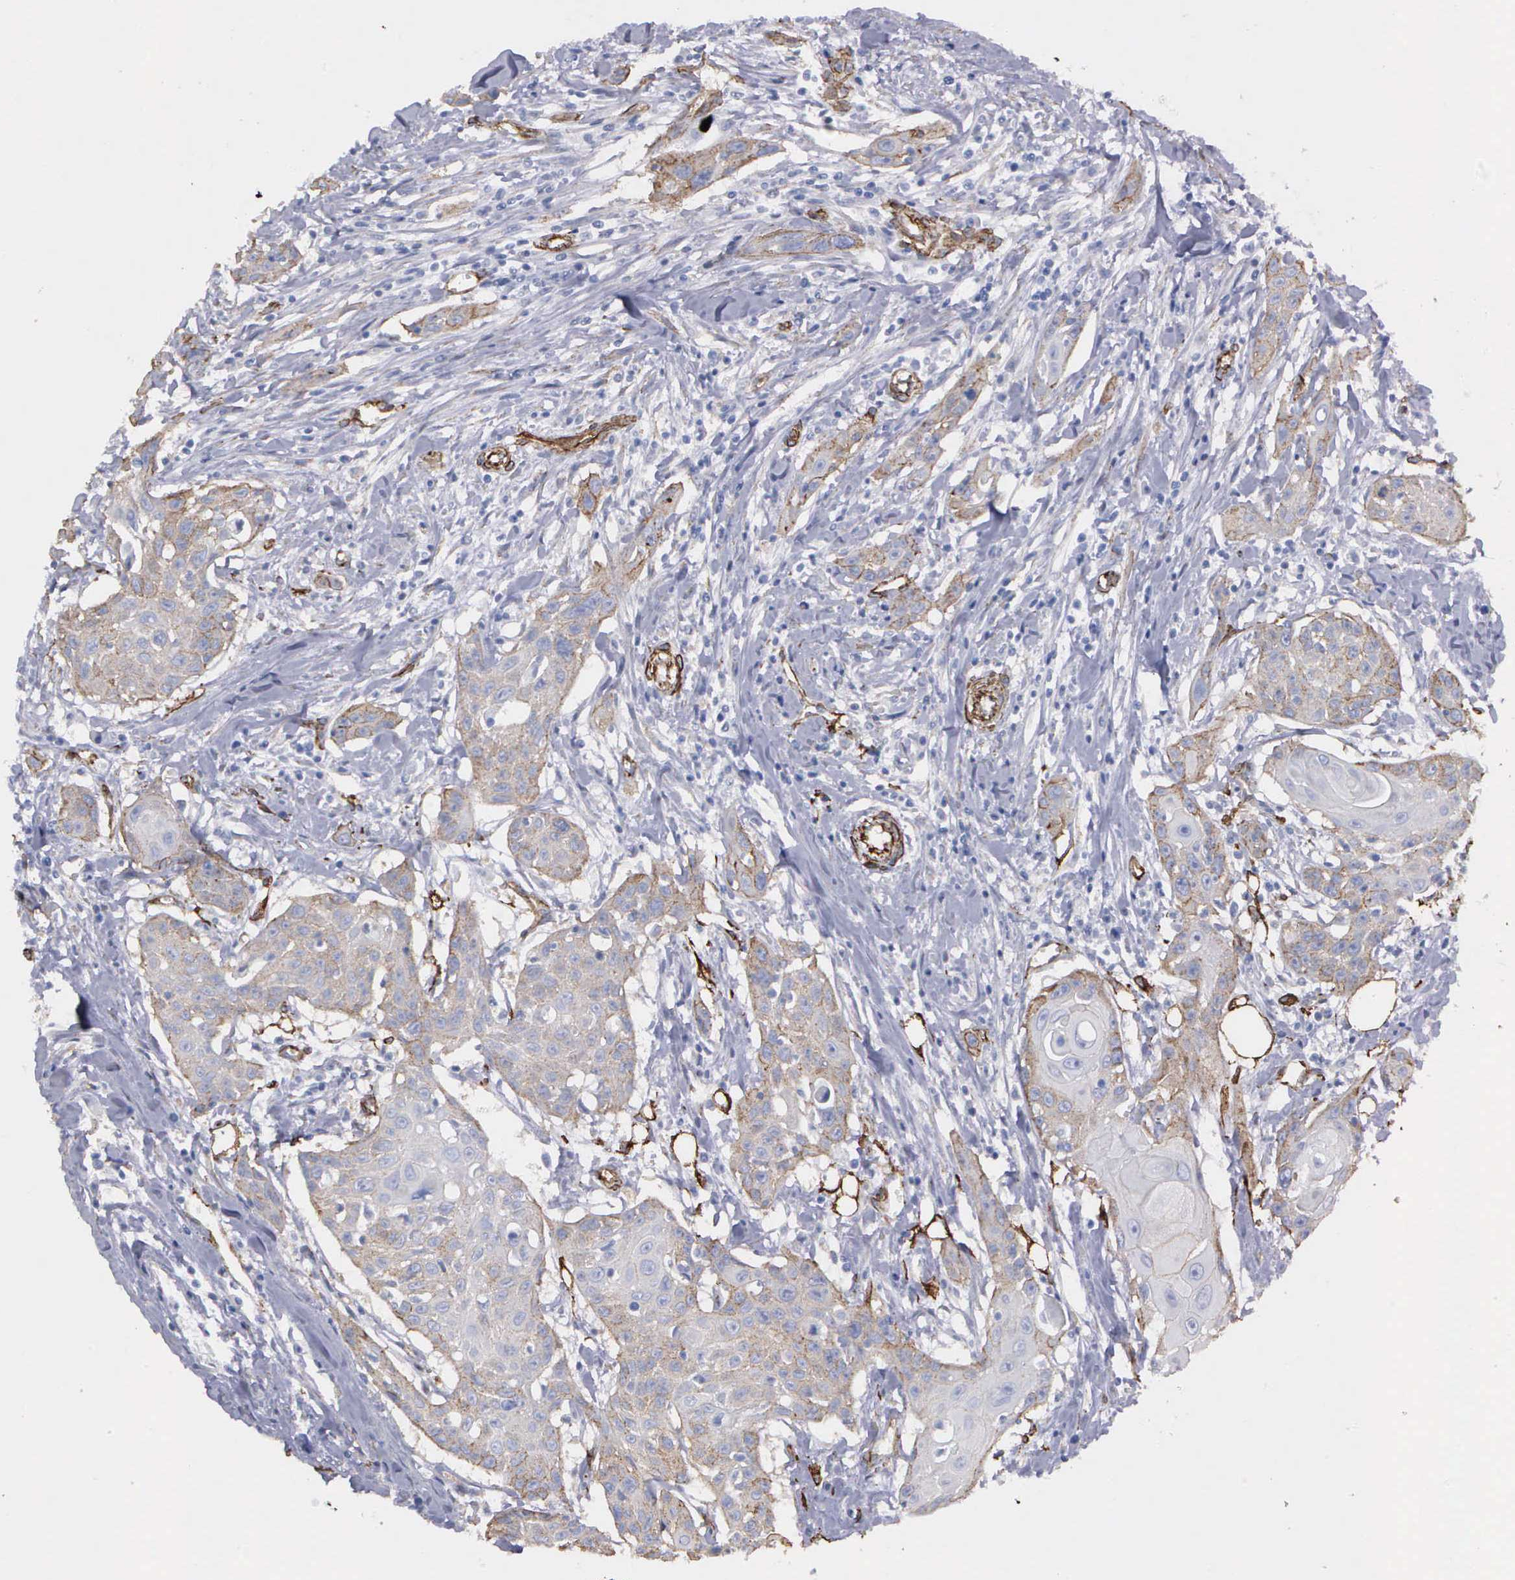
{"staining": {"intensity": "weak", "quantity": "25%-75%", "location": "cytoplasmic/membranous"}, "tissue": "head and neck cancer", "cell_type": "Tumor cells", "image_type": "cancer", "snomed": [{"axis": "morphology", "description": "Squamous cell carcinoma, NOS"}, {"axis": "morphology", "description": "Squamous cell carcinoma, metastatic, NOS"}, {"axis": "topography", "description": "Lymph node"}, {"axis": "topography", "description": "Salivary gland"}, {"axis": "topography", "description": "Head-Neck"}], "caption": "Immunohistochemistry (IHC) of human metastatic squamous cell carcinoma (head and neck) exhibits low levels of weak cytoplasmic/membranous staining in approximately 25%-75% of tumor cells. (Brightfield microscopy of DAB IHC at high magnification).", "gene": "MAGEB10", "patient": {"sex": "female", "age": 74}}